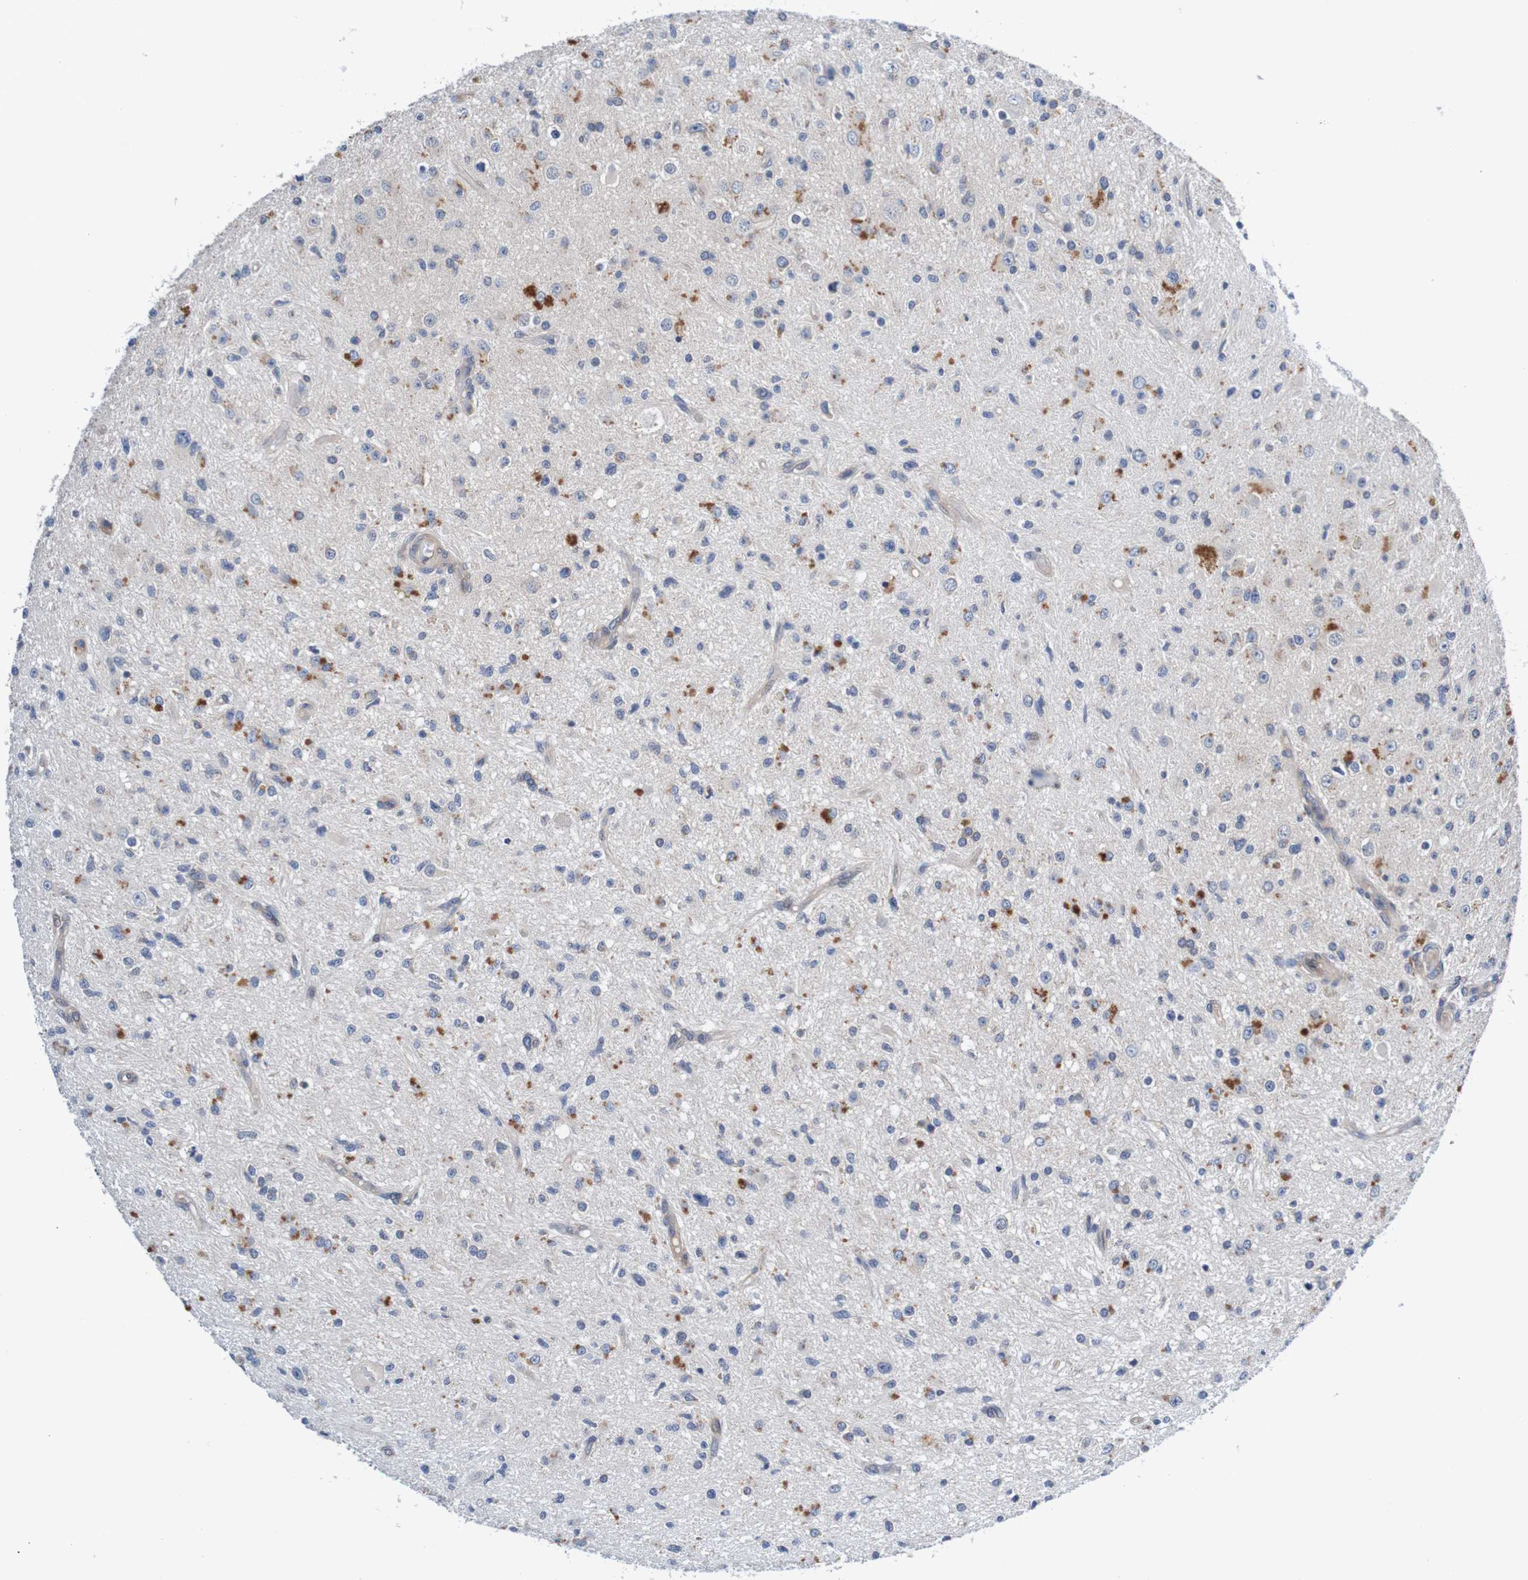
{"staining": {"intensity": "strong", "quantity": "<25%", "location": "cytoplasmic/membranous"}, "tissue": "glioma", "cell_type": "Tumor cells", "image_type": "cancer", "snomed": [{"axis": "morphology", "description": "Glioma, malignant, High grade"}, {"axis": "topography", "description": "Brain"}], "caption": "Immunohistochemical staining of glioma exhibits medium levels of strong cytoplasmic/membranous protein expression in about <25% of tumor cells.", "gene": "CPED1", "patient": {"sex": "male", "age": 33}}